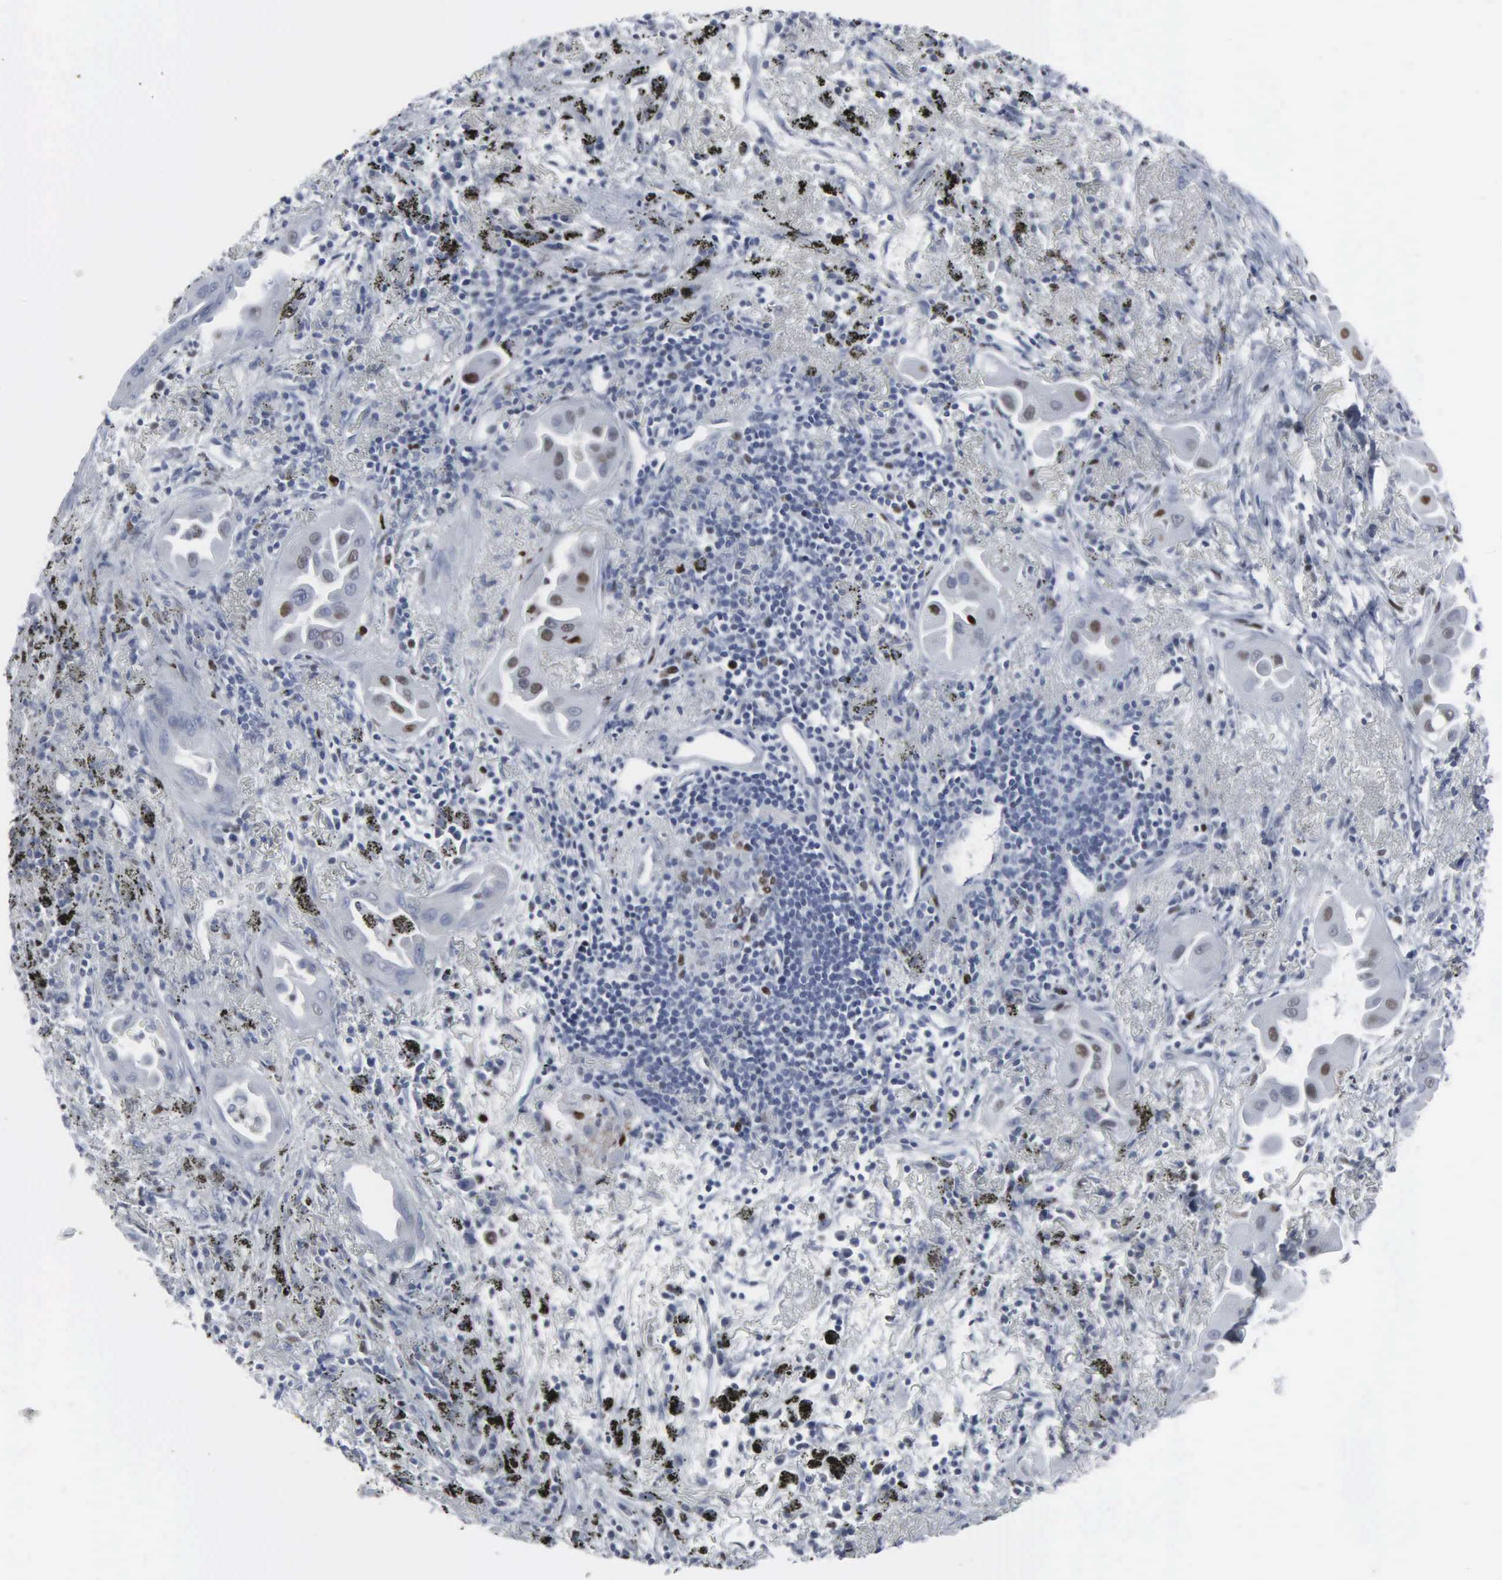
{"staining": {"intensity": "moderate", "quantity": "25%-75%", "location": "nuclear"}, "tissue": "lung cancer", "cell_type": "Tumor cells", "image_type": "cancer", "snomed": [{"axis": "morphology", "description": "Adenocarcinoma, NOS"}, {"axis": "topography", "description": "Lung"}], "caption": "This micrograph exhibits immunohistochemistry (IHC) staining of human lung adenocarcinoma, with medium moderate nuclear staining in approximately 25%-75% of tumor cells.", "gene": "CCND3", "patient": {"sex": "male", "age": 68}}